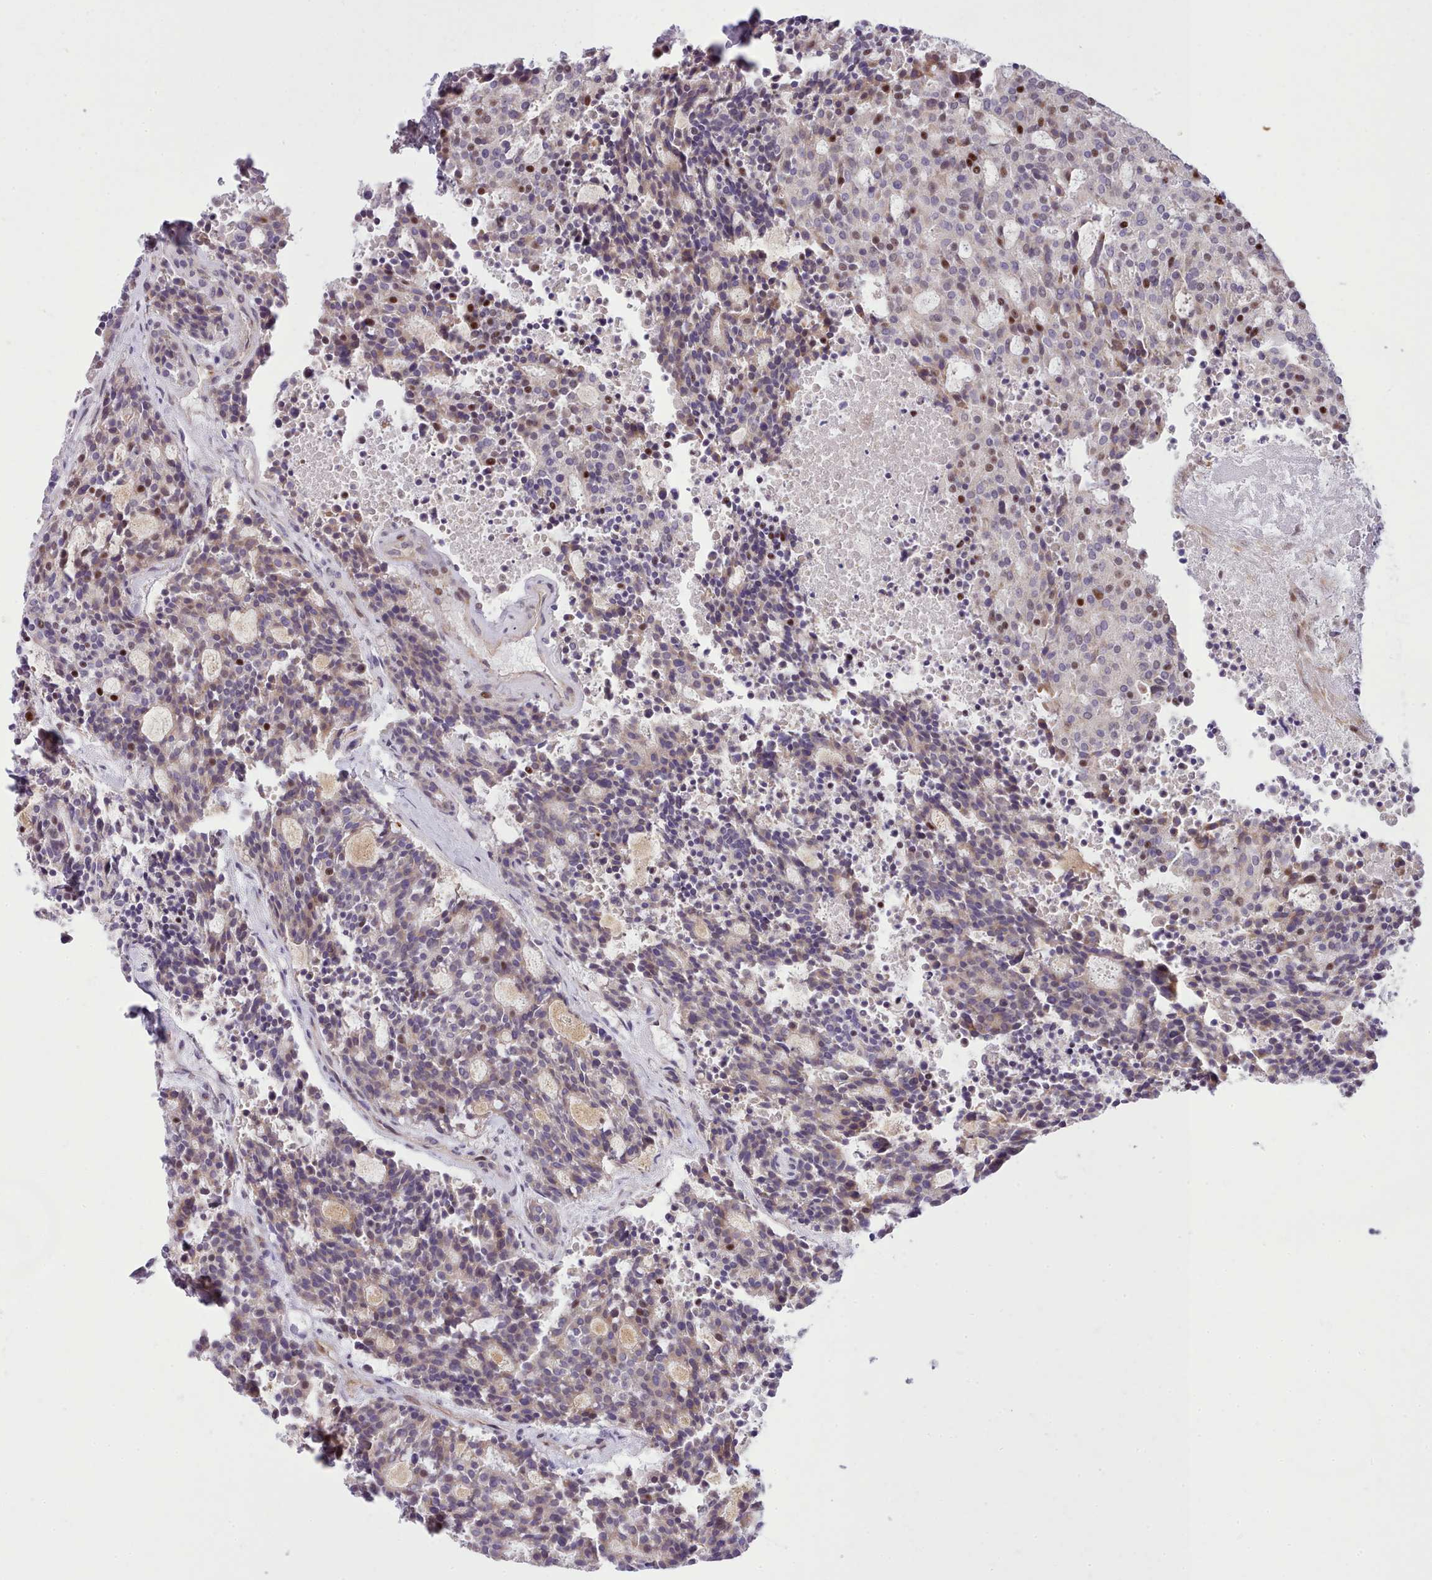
{"staining": {"intensity": "strong", "quantity": "<25%", "location": "nuclear"}, "tissue": "carcinoid", "cell_type": "Tumor cells", "image_type": "cancer", "snomed": [{"axis": "morphology", "description": "Carcinoid, malignant, NOS"}, {"axis": "topography", "description": "Pancreas"}], "caption": "This image exhibits immunohistochemistry (IHC) staining of human carcinoid, with medium strong nuclear expression in about <25% of tumor cells.", "gene": "HOXB7", "patient": {"sex": "female", "age": 54}}